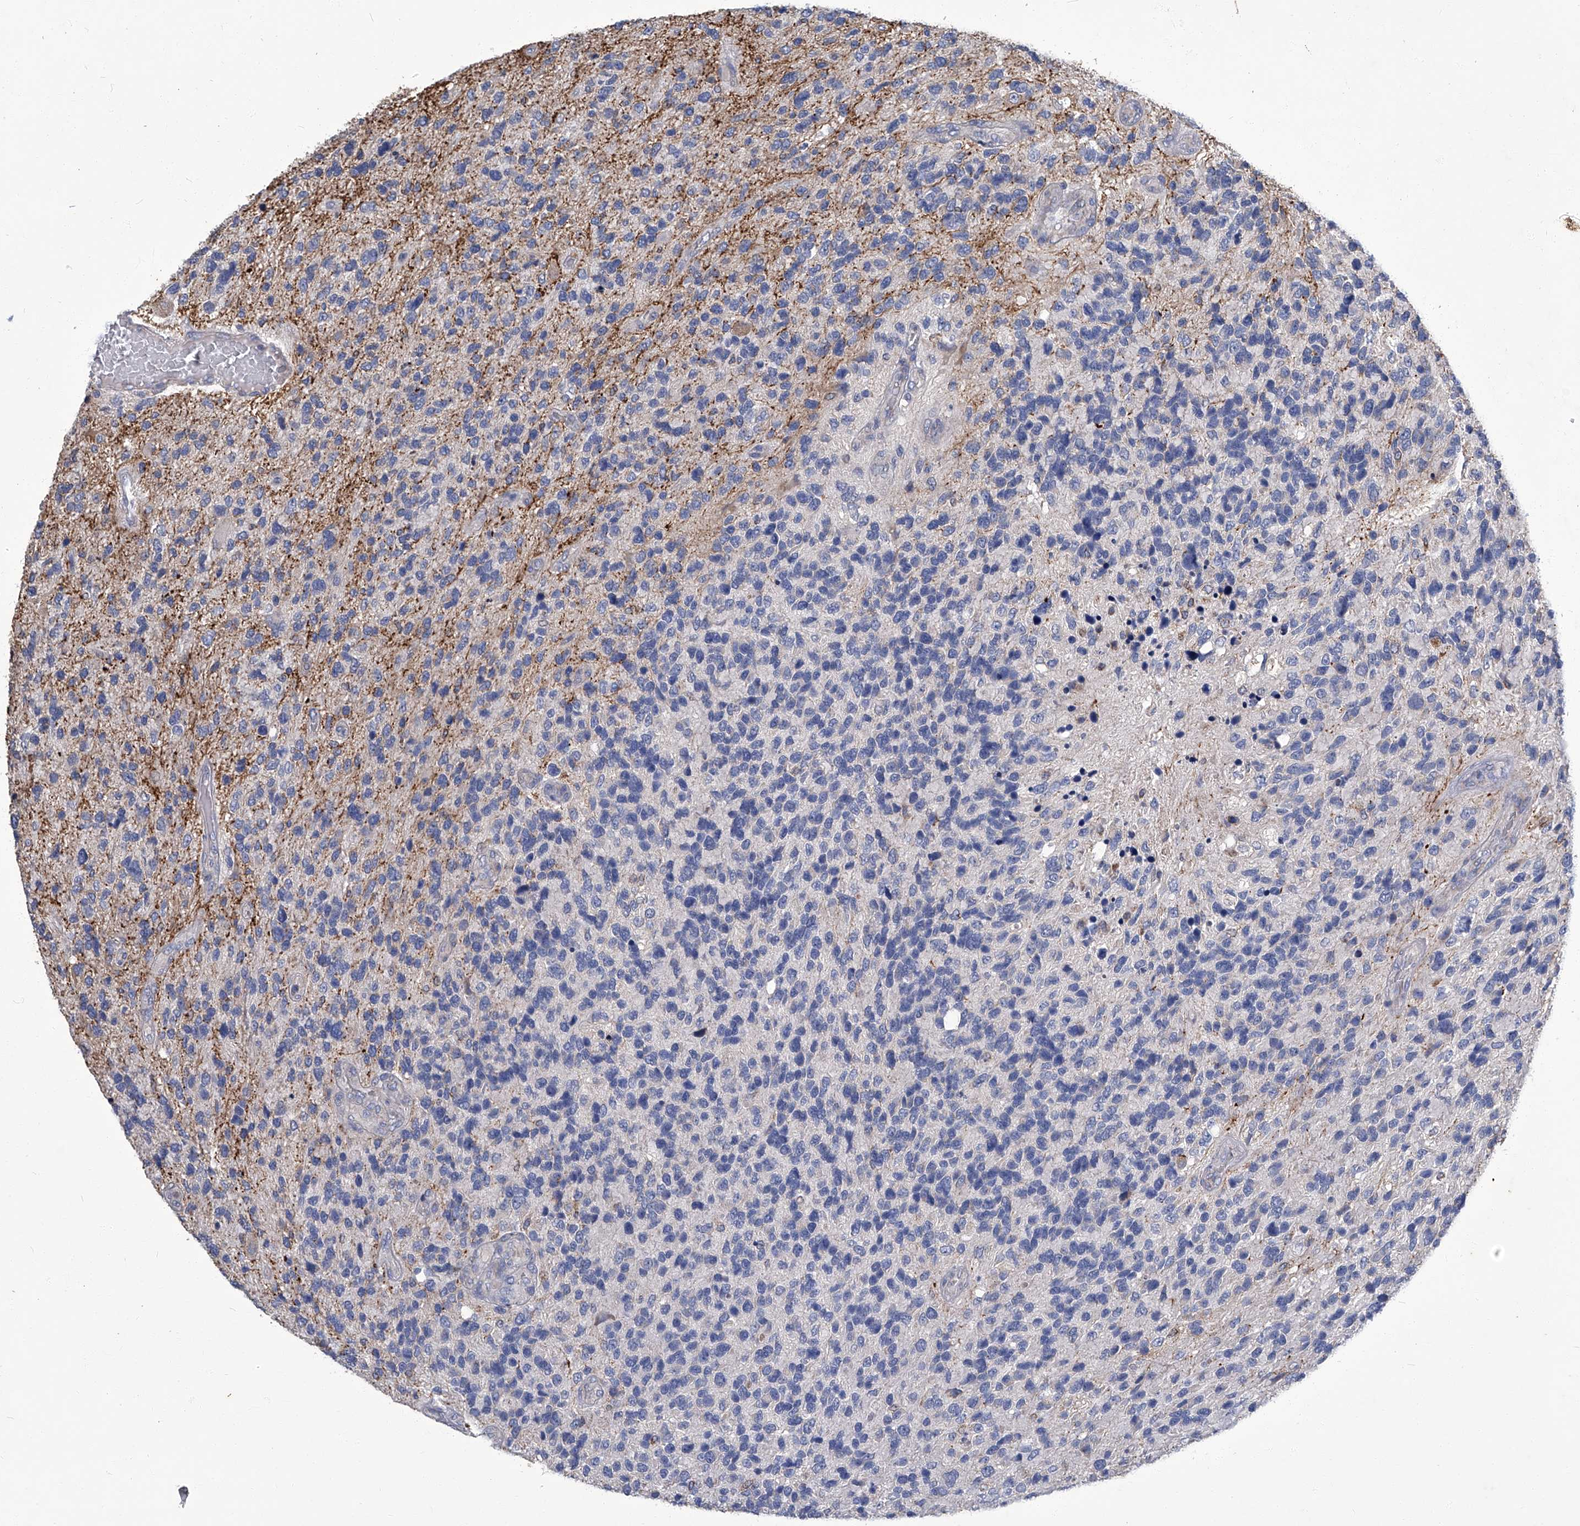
{"staining": {"intensity": "negative", "quantity": "none", "location": "none"}, "tissue": "glioma", "cell_type": "Tumor cells", "image_type": "cancer", "snomed": [{"axis": "morphology", "description": "Glioma, malignant, High grade"}, {"axis": "topography", "description": "Brain"}], "caption": "Micrograph shows no protein positivity in tumor cells of malignant glioma (high-grade) tissue. The staining was performed using DAB (3,3'-diaminobenzidine) to visualize the protein expression in brown, while the nuclei were stained in blue with hematoxylin (Magnification: 20x).", "gene": "TGFBR1", "patient": {"sex": "female", "age": 58}}